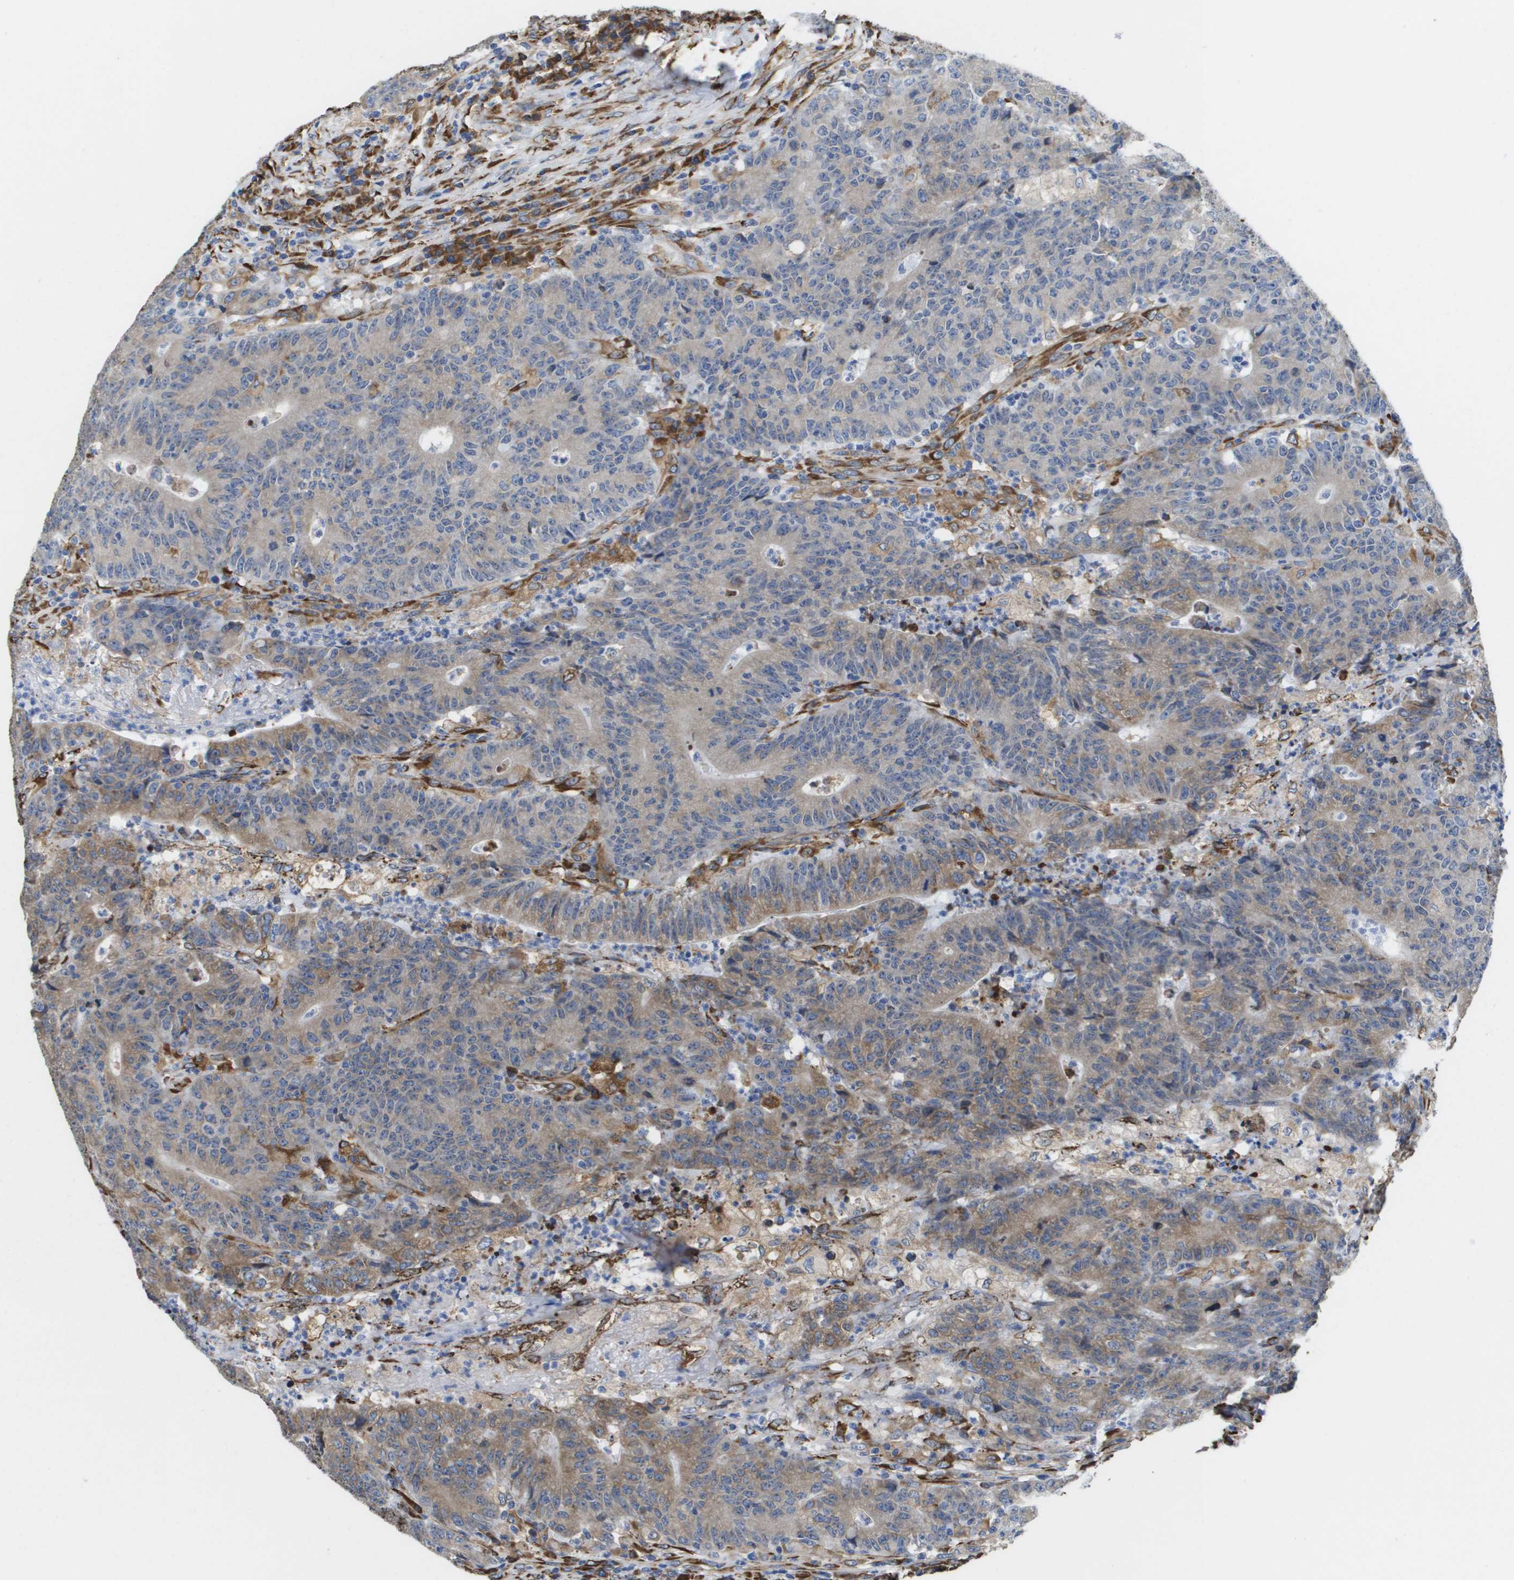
{"staining": {"intensity": "weak", "quantity": "25%-75%", "location": "cytoplasmic/membranous"}, "tissue": "colorectal cancer", "cell_type": "Tumor cells", "image_type": "cancer", "snomed": [{"axis": "morphology", "description": "Normal tissue, NOS"}, {"axis": "morphology", "description": "Adenocarcinoma, NOS"}, {"axis": "topography", "description": "Colon"}], "caption": "An image showing weak cytoplasmic/membranous staining in approximately 25%-75% of tumor cells in colorectal cancer (adenocarcinoma), as visualized by brown immunohistochemical staining.", "gene": "ST3GAL2", "patient": {"sex": "female", "age": 75}}